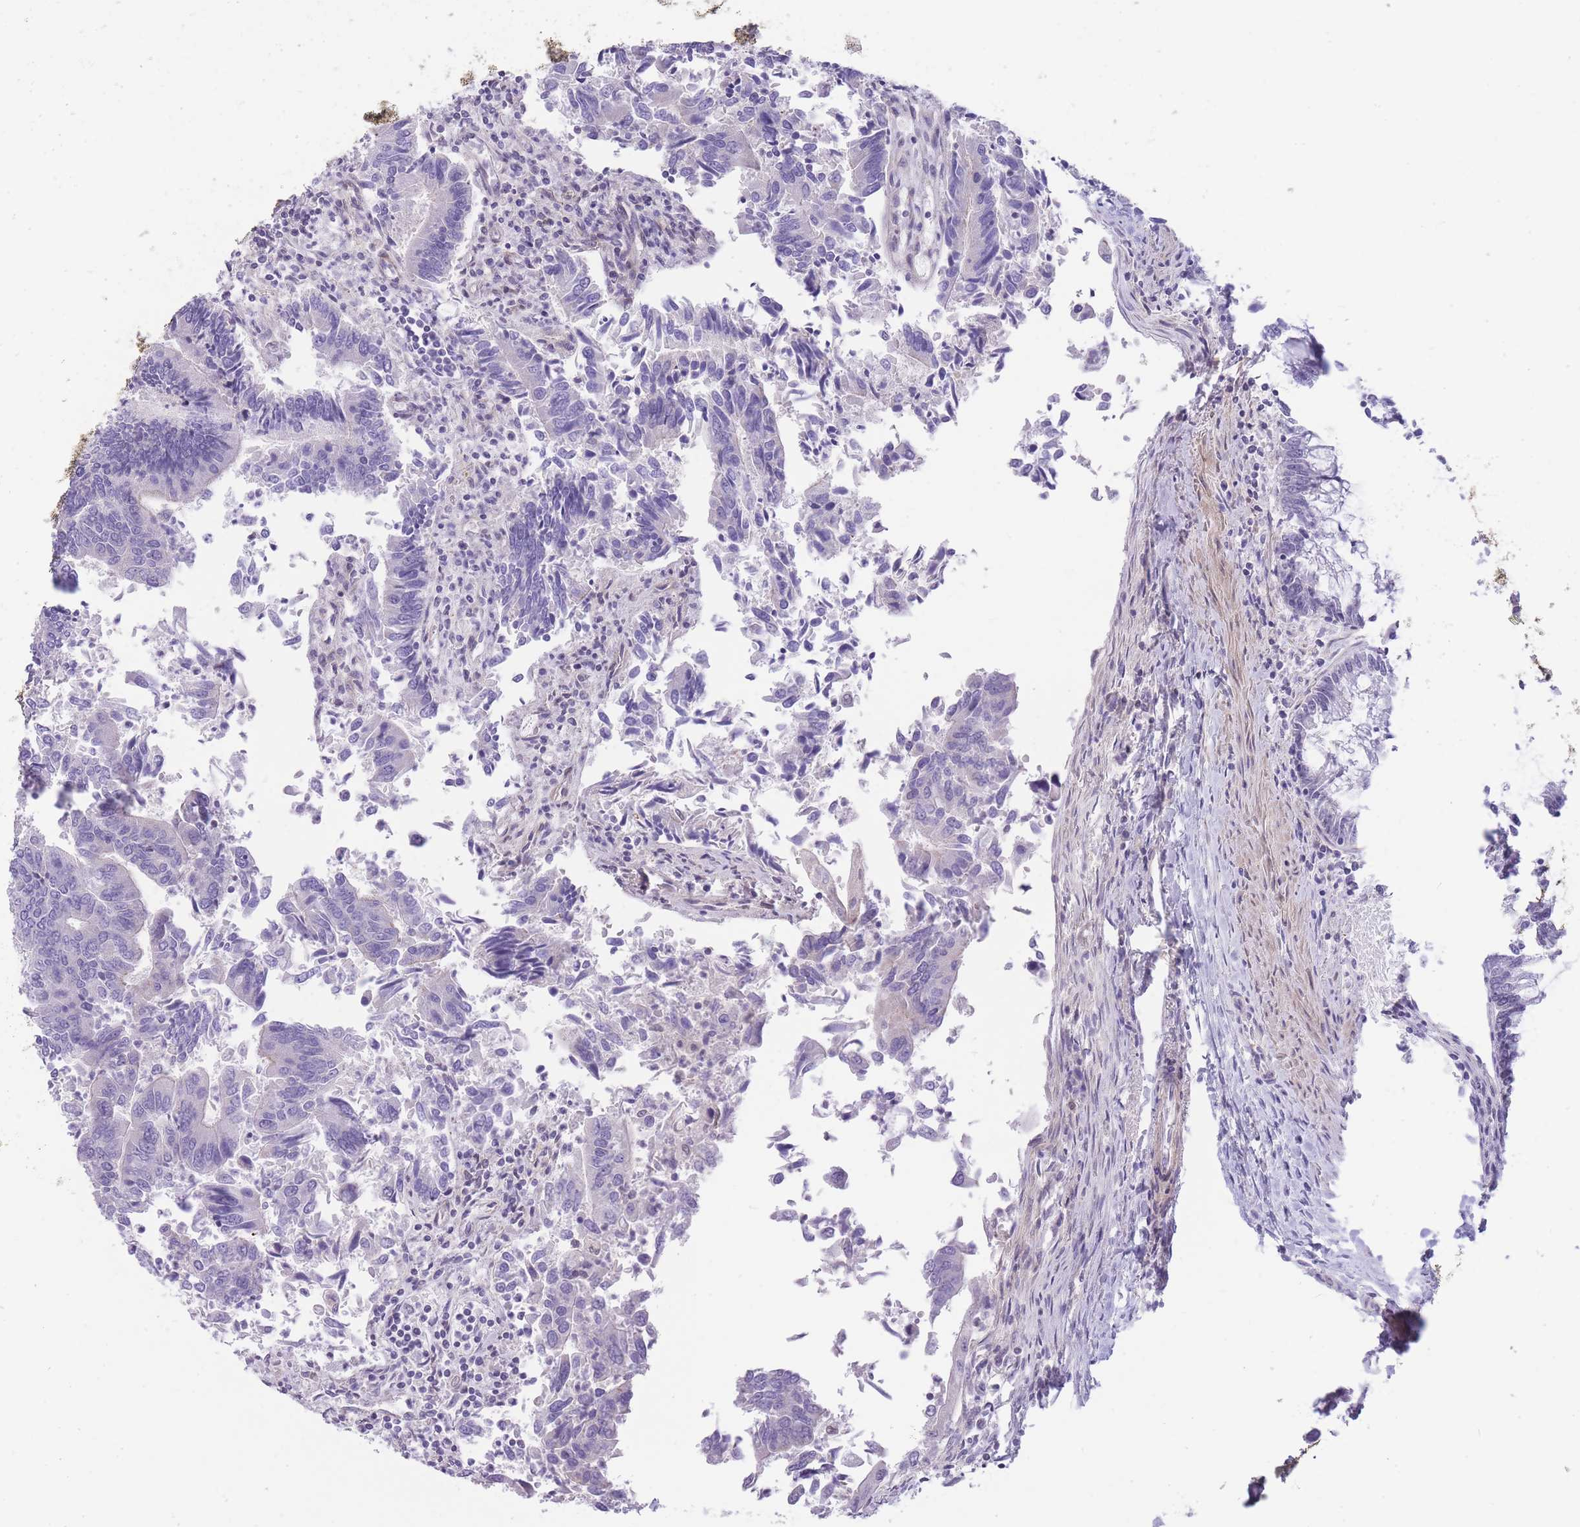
{"staining": {"intensity": "negative", "quantity": "none", "location": "none"}, "tissue": "colorectal cancer", "cell_type": "Tumor cells", "image_type": "cancer", "snomed": [{"axis": "morphology", "description": "Adenocarcinoma, NOS"}, {"axis": "topography", "description": "Colon"}], "caption": "IHC of colorectal adenocarcinoma shows no expression in tumor cells. (DAB (3,3'-diaminobenzidine) immunohistochemistry with hematoxylin counter stain).", "gene": "OR11H12", "patient": {"sex": "female", "age": 67}}